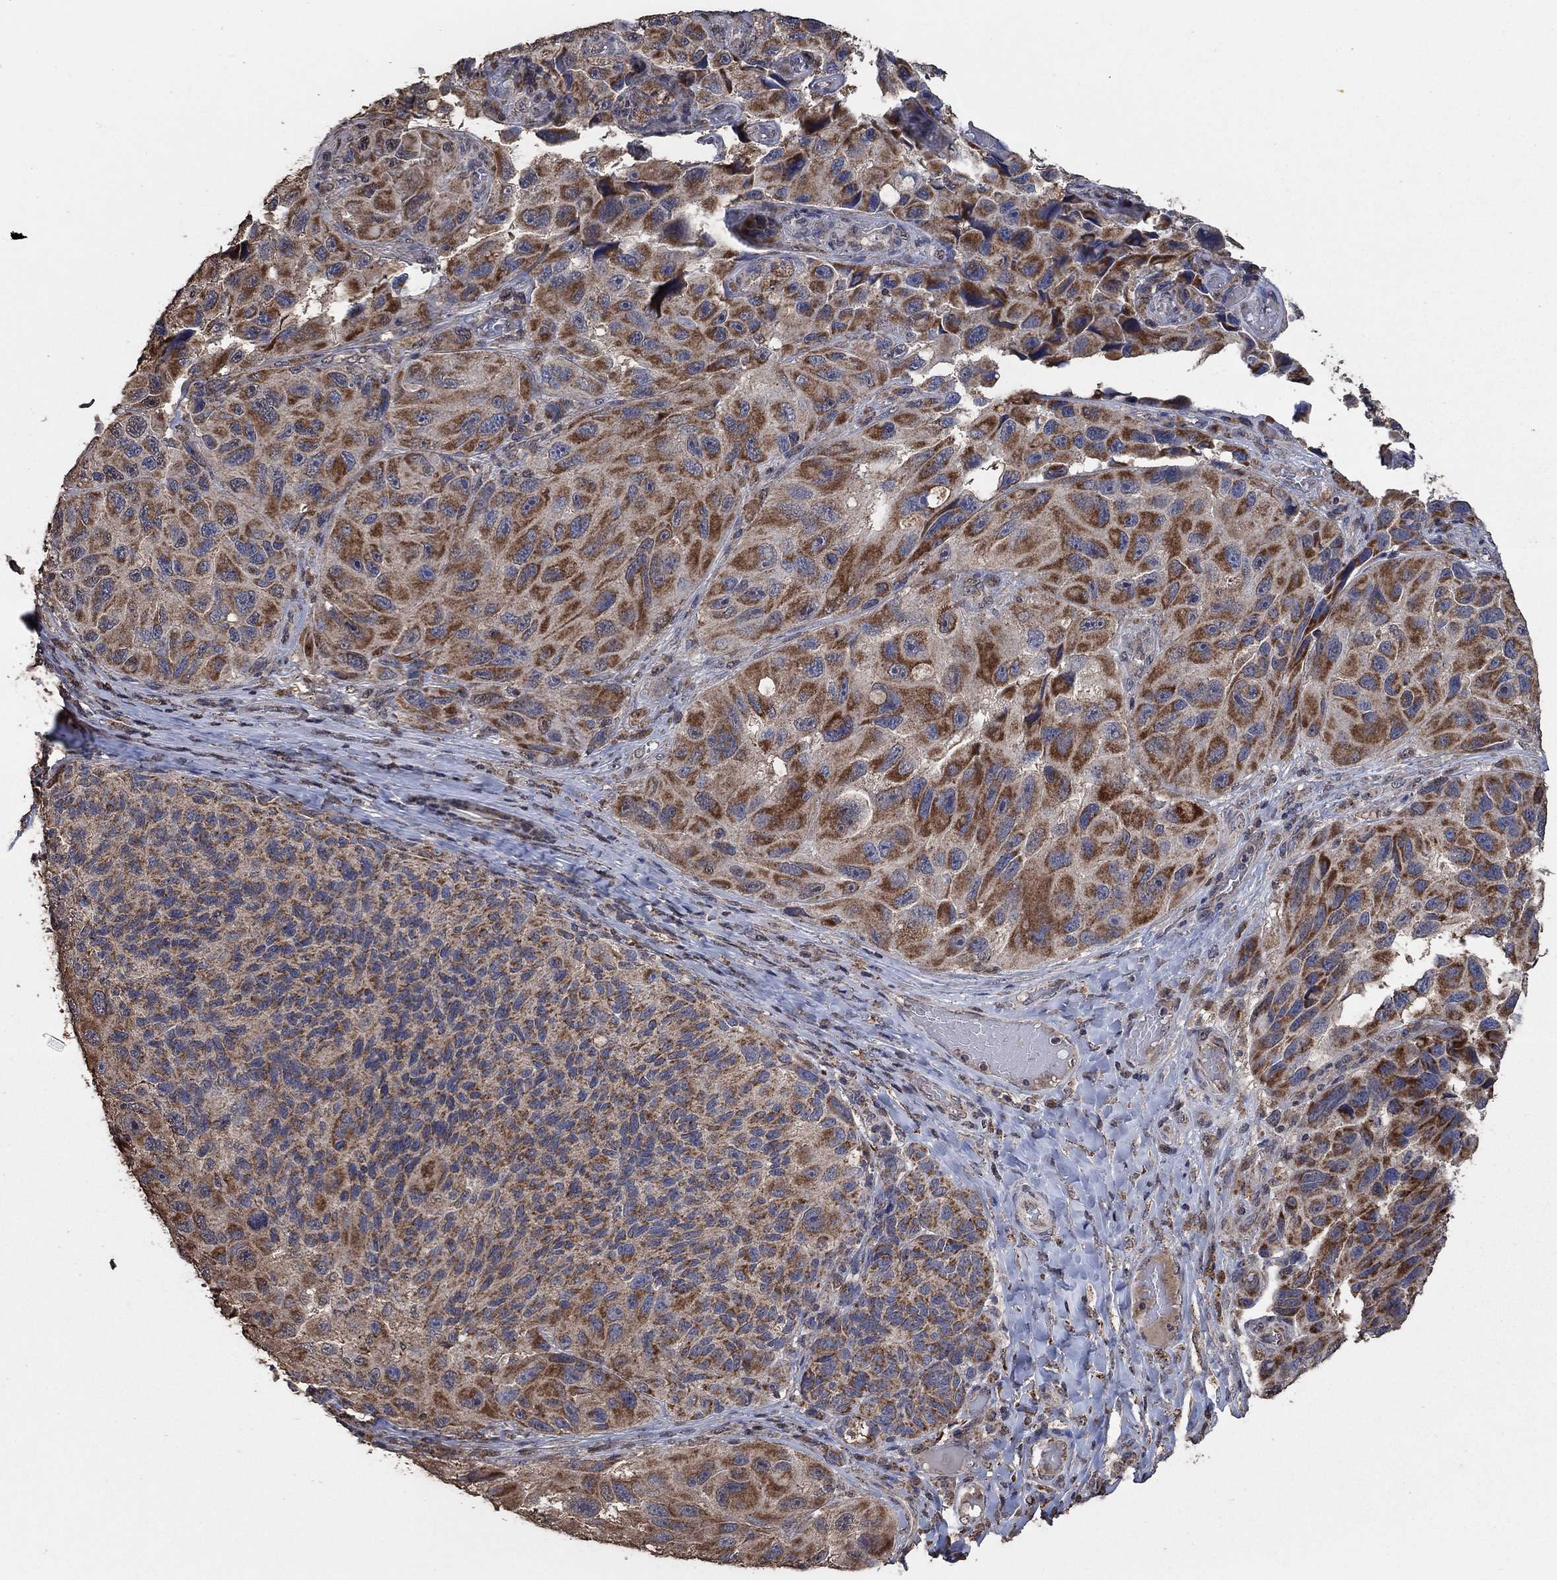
{"staining": {"intensity": "strong", "quantity": ">75%", "location": "cytoplasmic/membranous"}, "tissue": "melanoma", "cell_type": "Tumor cells", "image_type": "cancer", "snomed": [{"axis": "morphology", "description": "Malignant melanoma, NOS"}, {"axis": "topography", "description": "Skin"}], "caption": "This micrograph exhibits immunohistochemistry (IHC) staining of human malignant melanoma, with high strong cytoplasmic/membranous staining in approximately >75% of tumor cells.", "gene": "MRPS24", "patient": {"sex": "female", "age": 73}}